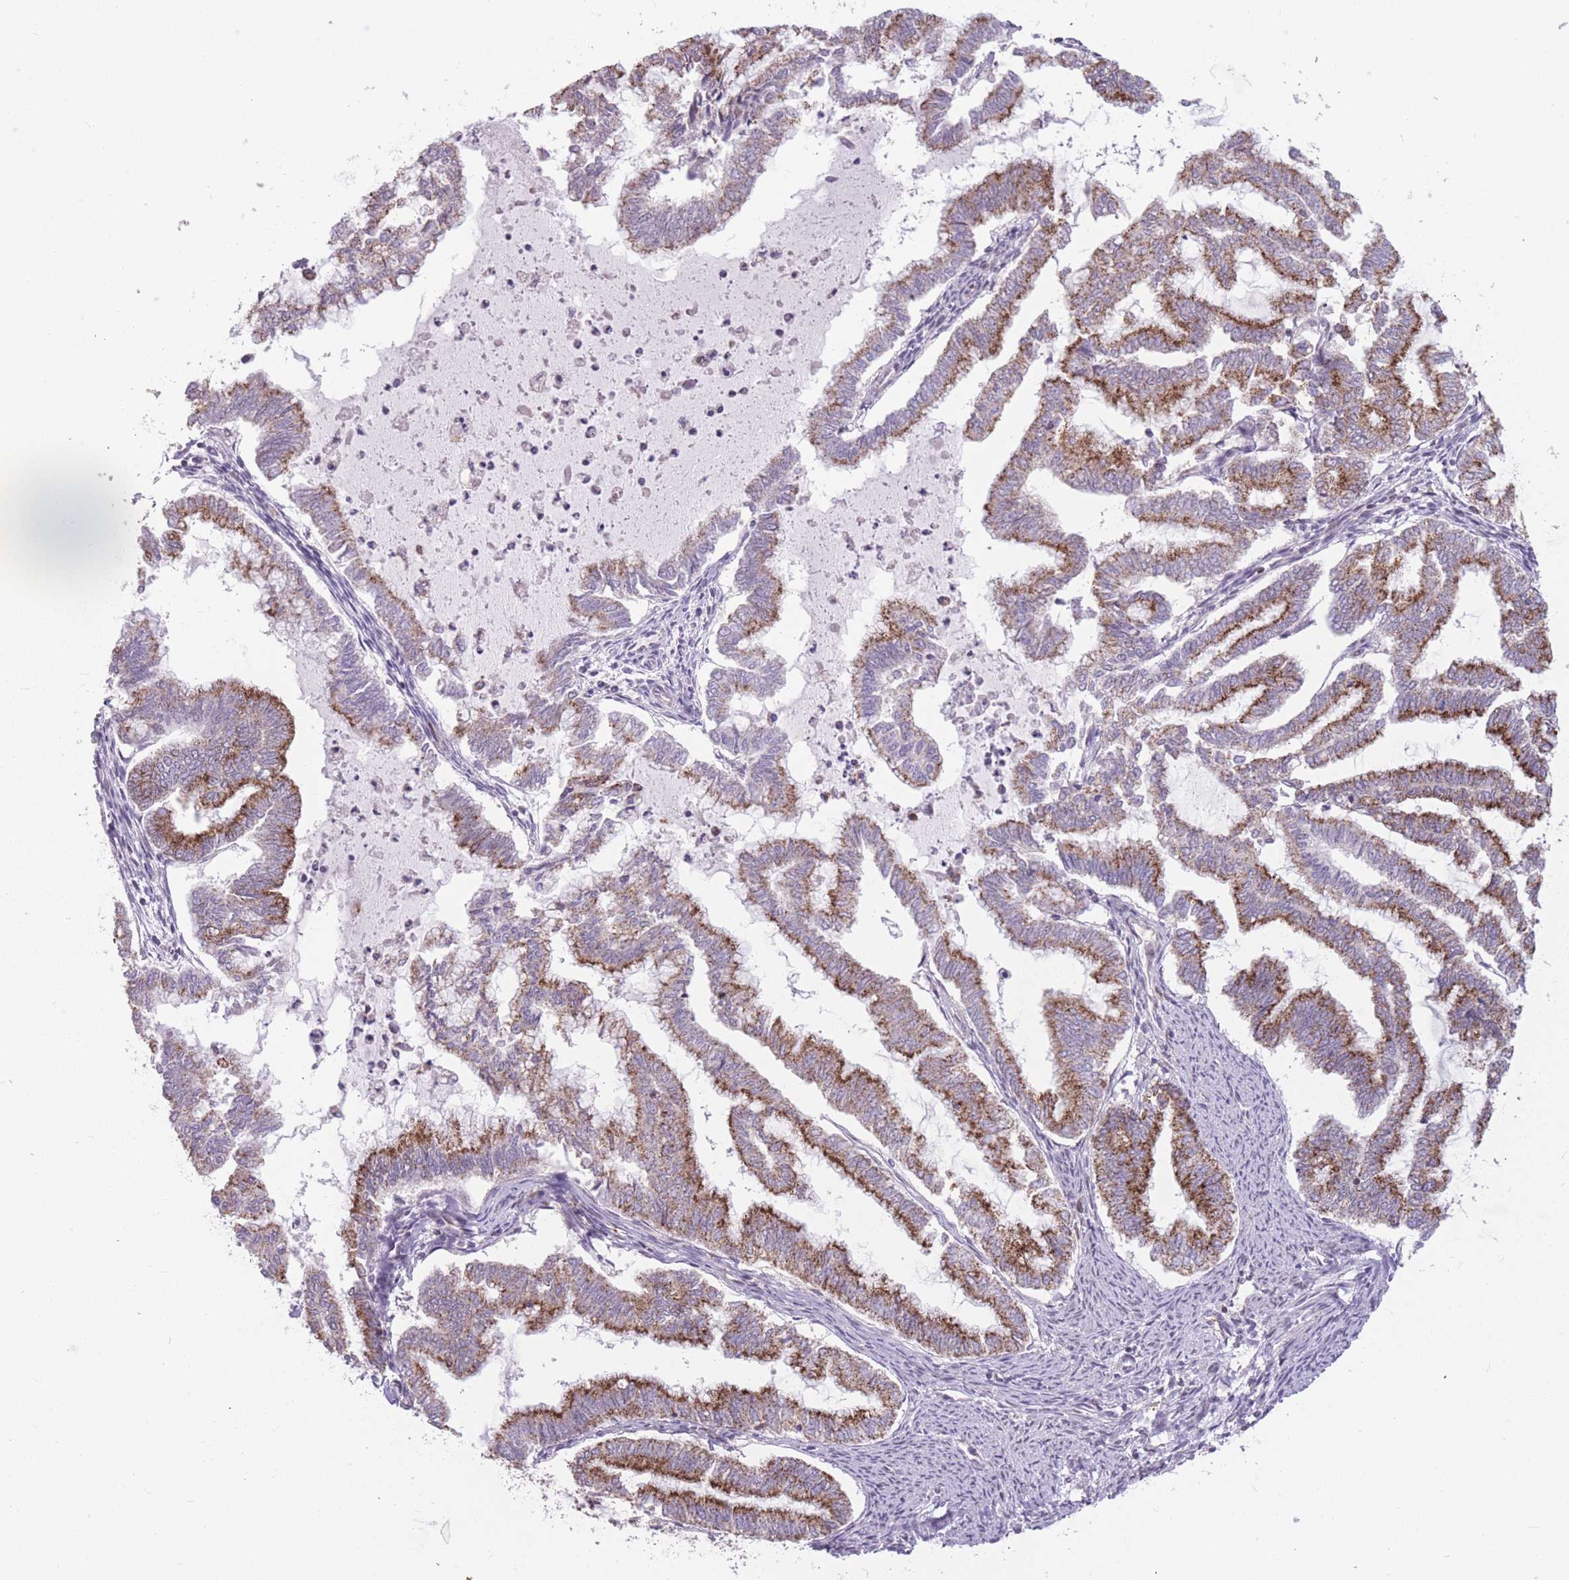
{"staining": {"intensity": "moderate", "quantity": ">75%", "location": "cytoplasmic/membranous"}, "tissue": "endometrial cancer", "cell_type": "Tumor cells", "image_type": "cancer", "snomed": [{"axis": "morphology", "description": "Adenocarcinoma, NOS"}, {"axis": "topography", "description": "Endometrium"}], "caption": "The immunohistochemical stain highlights moderate cytoplasmic/membranous positivity in tumor cells of adenocarcinoma (endometrial) tissue.", "gene": "DPYSL4", "patient": {"sex": "female", "age": 79}}